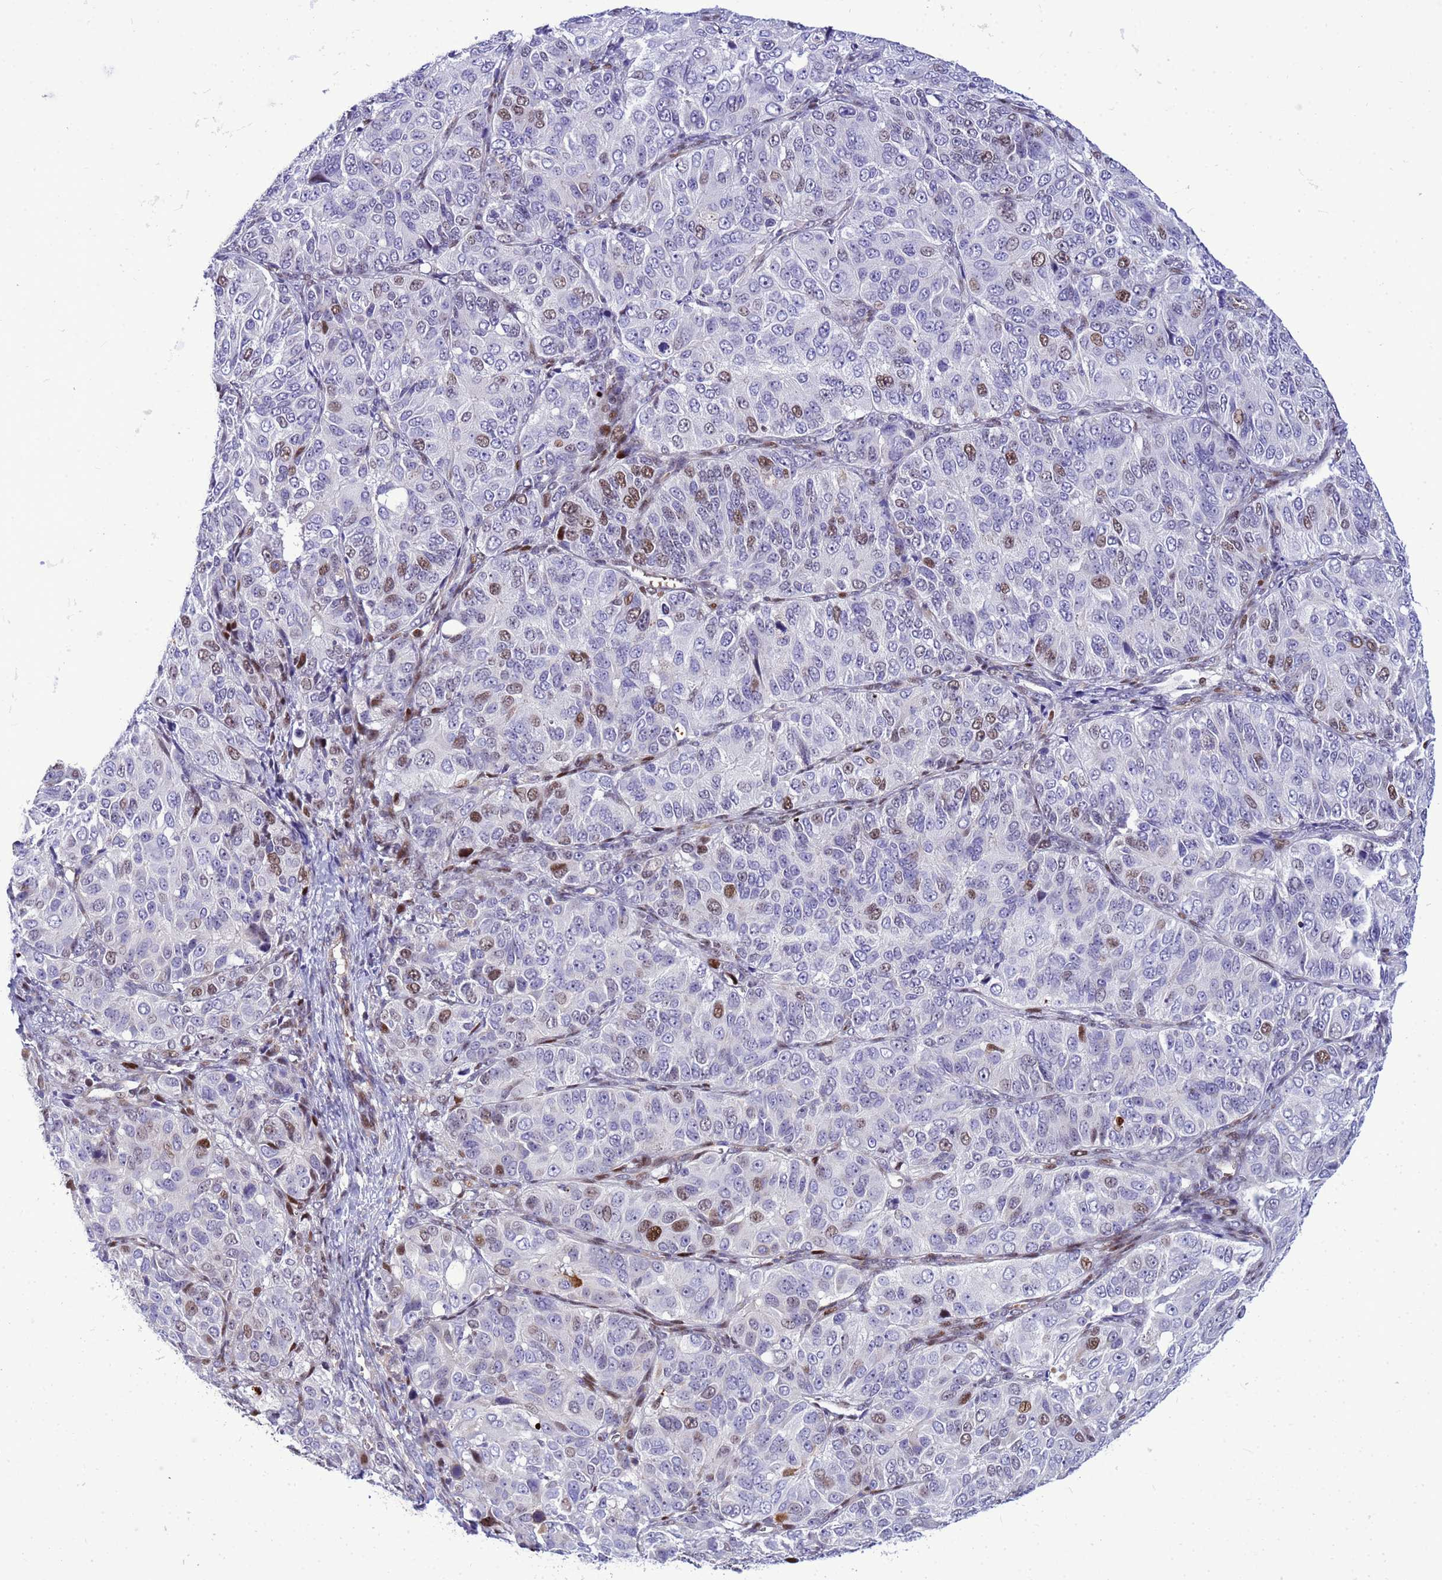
{"staining": {"intensity": "moderate", "quantity": "<25%", "location": "nuclear"}, "tissue": "ovarian cancer", "cell_type": "Tumor cells", "image_type": "cancer", "snomed": [{"axis": "morphology", "description": "Carcinoma, endometroid"}, {"axis": "topography", "description": "Ovary"}], "caption": "A high-resolution histopathology image shows immunohistochemistry staining of ovarian endometroid carcinoma, which shows moderate nuclear positivity in approximately <25% of tumor cells. (DAB (3,3'-diaminobenzidine) IHC with brightfield microscopy, high magnification).", "gene": "ADAMTS7", "patient": {"sex": "female", "age": 51}}